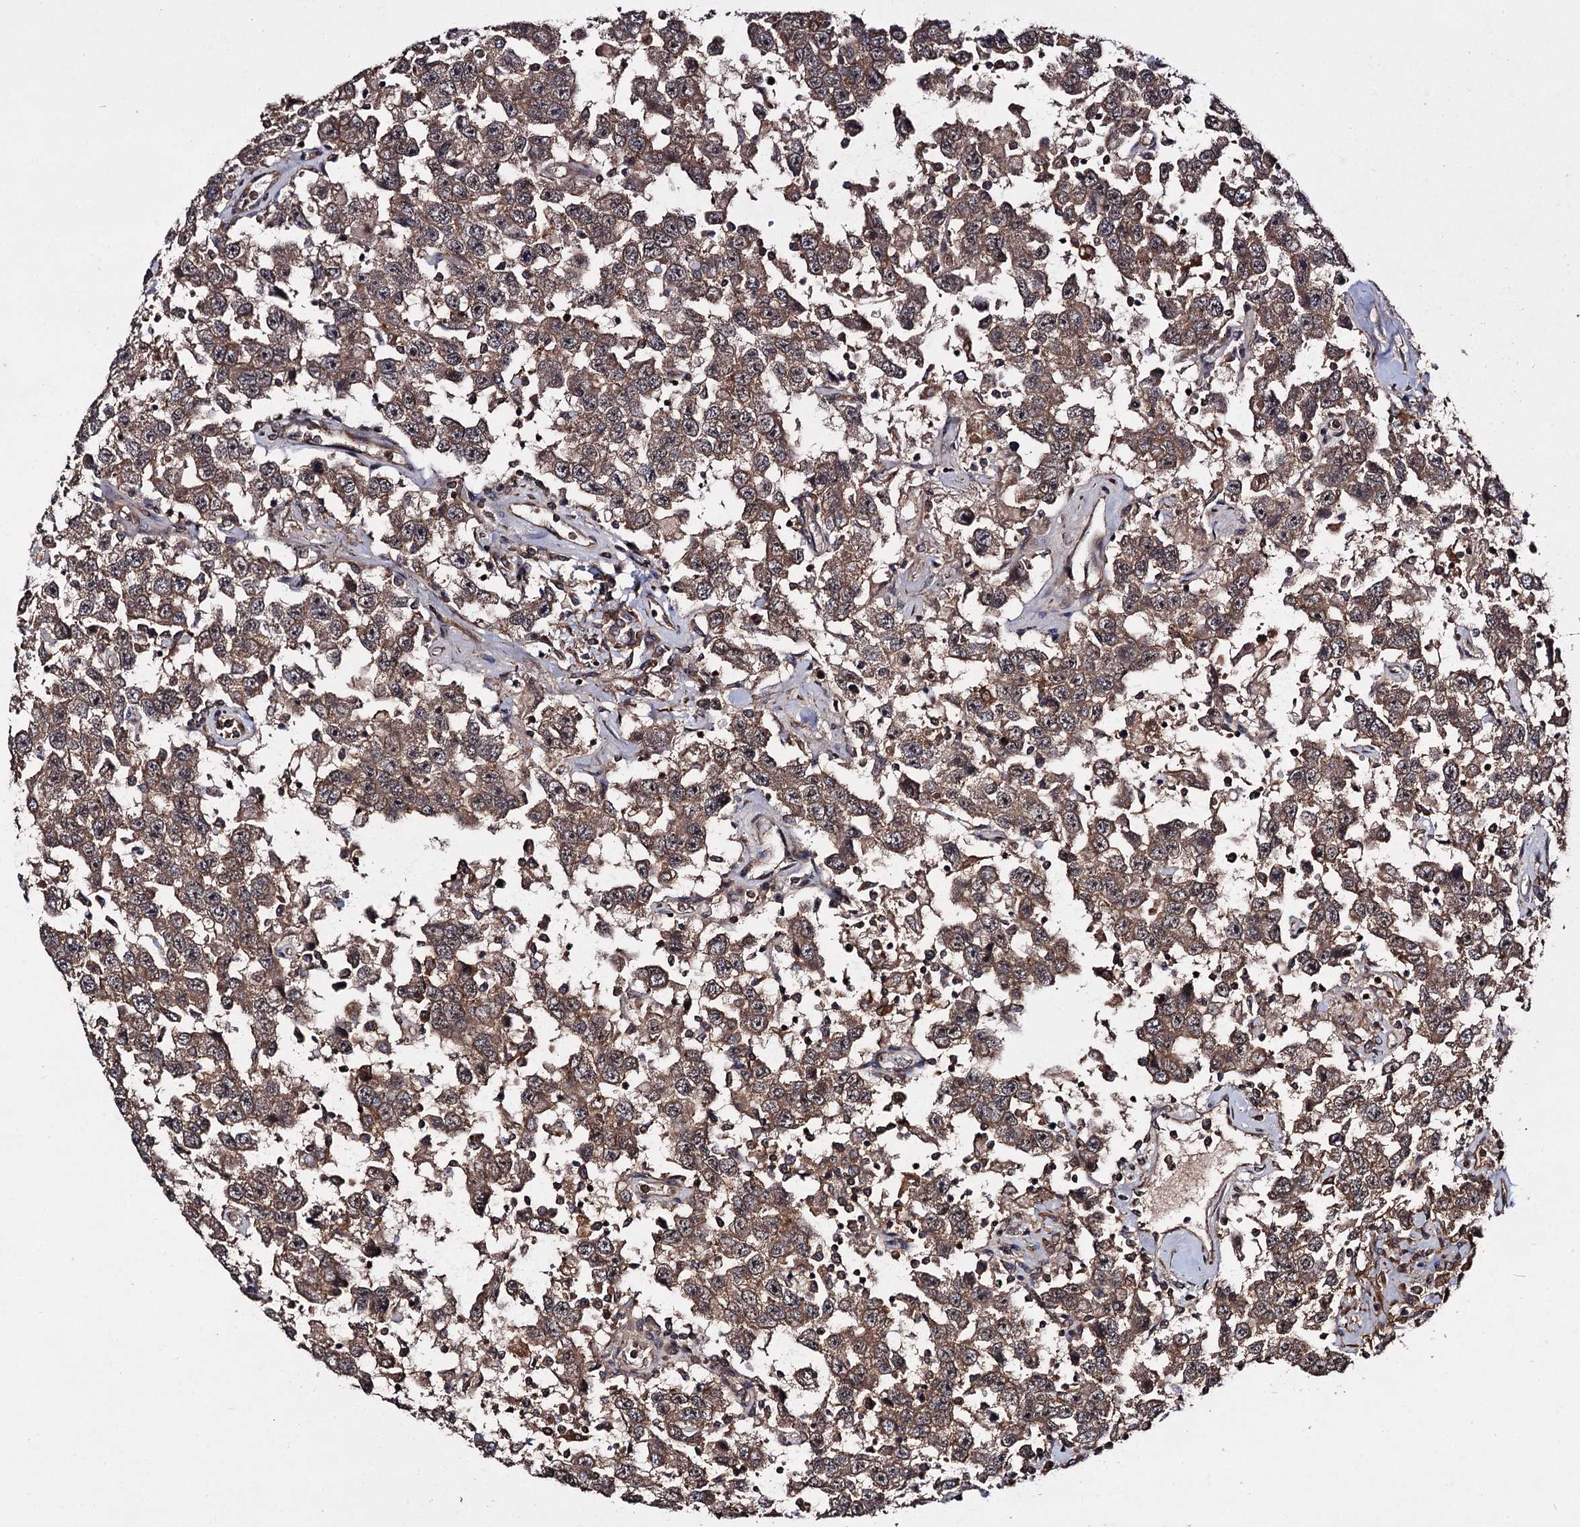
{"staining": {"intensity": "moderate", "quantity": ">75%", "location": "cytoplasmic/membranous"}, "tissue": "testis cancer", "cell_type": "Tumor cells", "image_type": "cancer", "snomed": [{"axis": "morphology", "description": "Seminoma, NOS"}, {"axis": "topography", "description": "Testis"}], "caption": "Tumor cells exhibit medium levels of moderate cytoplasmic/membranous staining in approximately >75% of cells in human testis cancer (seminoma).", "gene": "KXD1", "patient": {"sex": "male", "age": 41}}